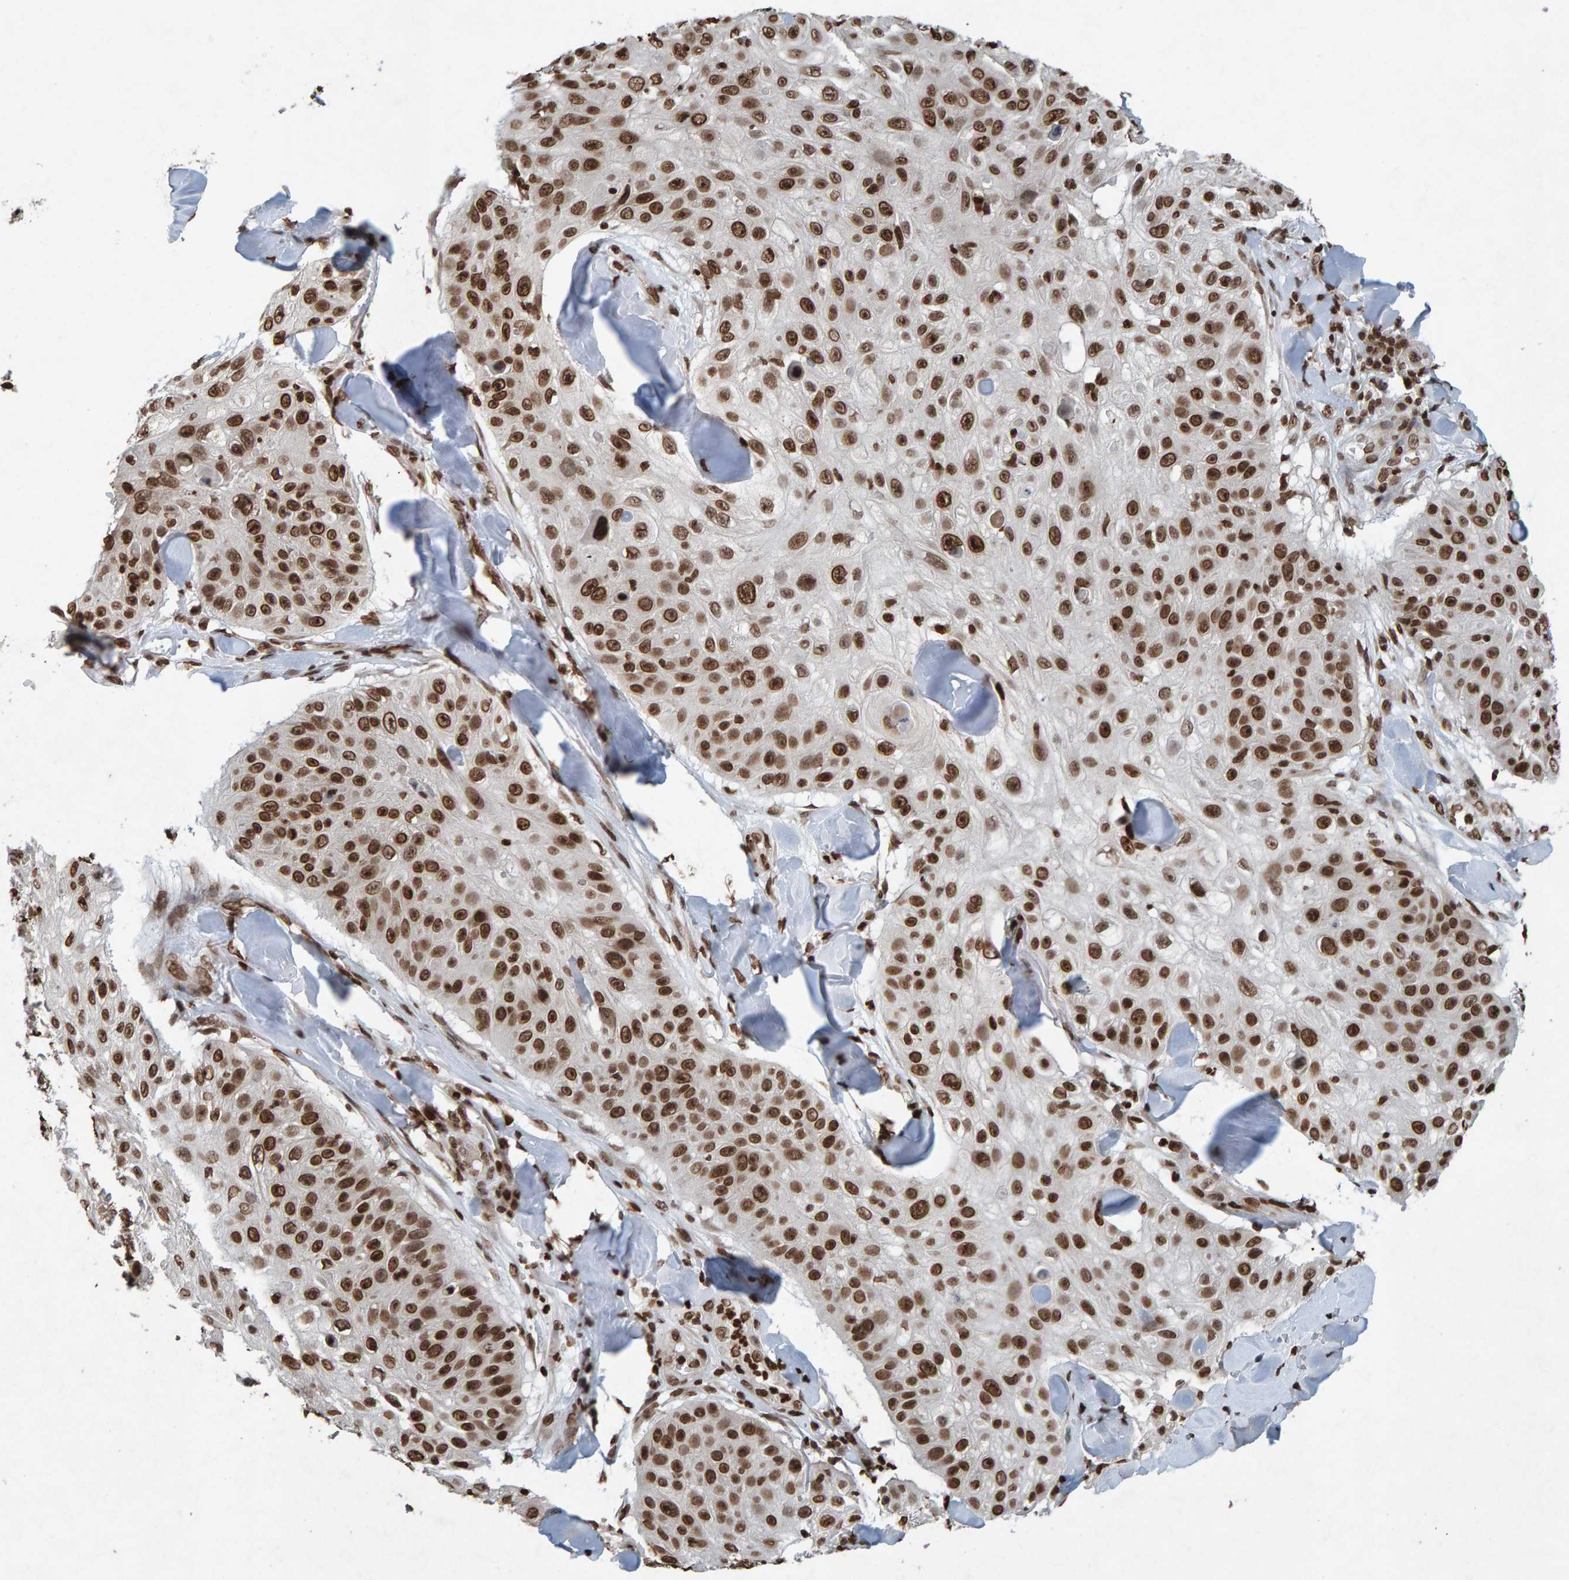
{"staining": {"intensity": "strong", "quantity": ">75%", "location": "nuclear"}, "tissue": "skin cancer", "cell_type": "Tumor cells", "image_type": "cancer", "snomed": [{"axis": "morphology", "description": "Squamous cell carcinoma, NOS"}, {"axis": "topography", "description": "Skin"}], "caption": "IHC (DAB) staining of human skin cancer displays strong nuclear protein positivity in approximately >75% of tumor cells.", "gene": "H2AZ1", "patient": {"sex": "male", "age": 86}}